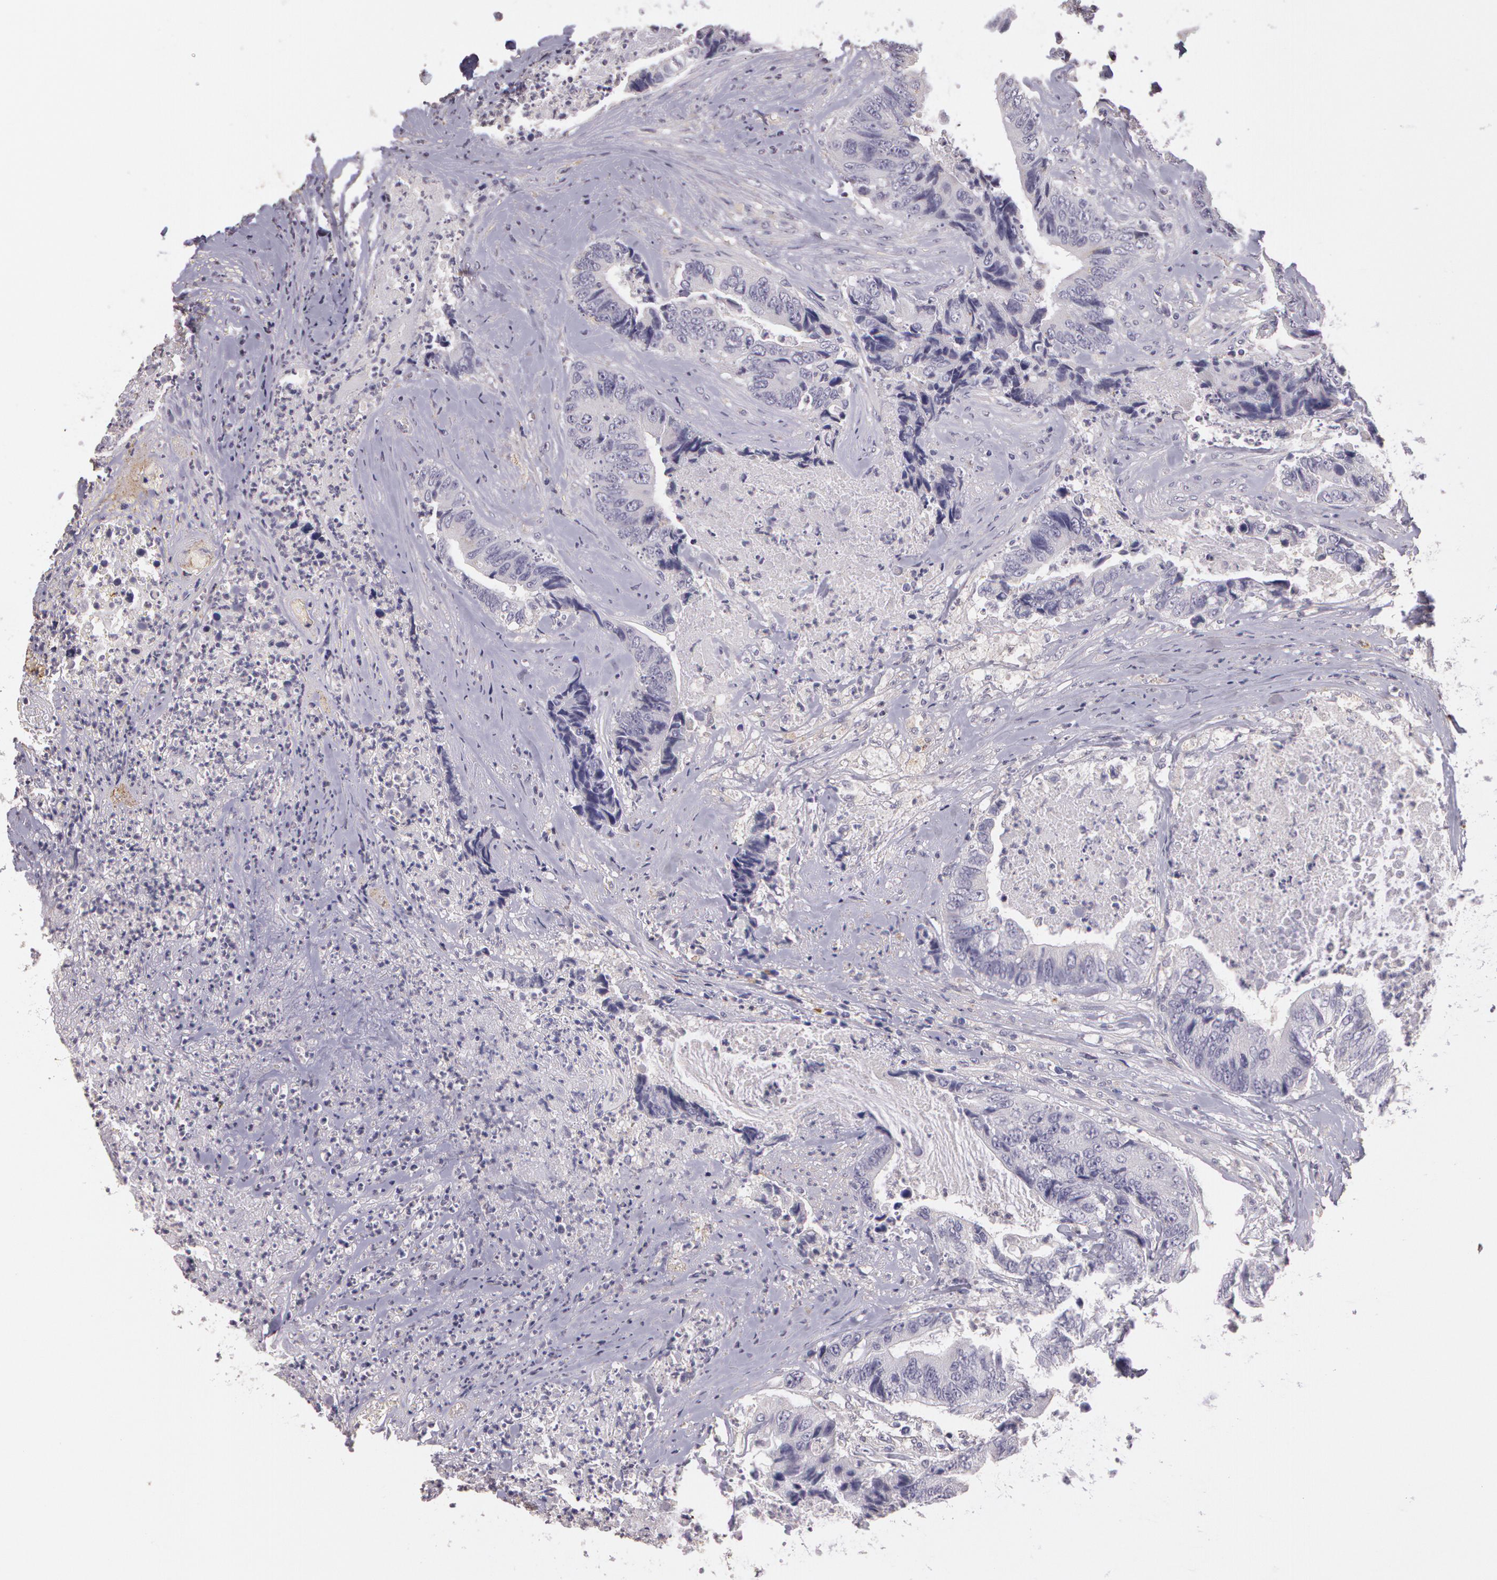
{"staining": {"intensity": "negative", "quantity": "none", "location": "none"}, "tissue": "colorectal cancer", "cell_type": "Tumor cells", "image_type": "cancer", "snomed": [{"axis": "morphology", "description": "Adenocarcinoma, NOS"}, {"axis": "topography", "description": "Rectum"}], "caption": "Immunohistochemical staining of human adenocarcinoma (colorectal) demonstrates no significant positivity in tumor cells.", "gene": "G2E3", "patient": {"sex": "female", "age": 65}}